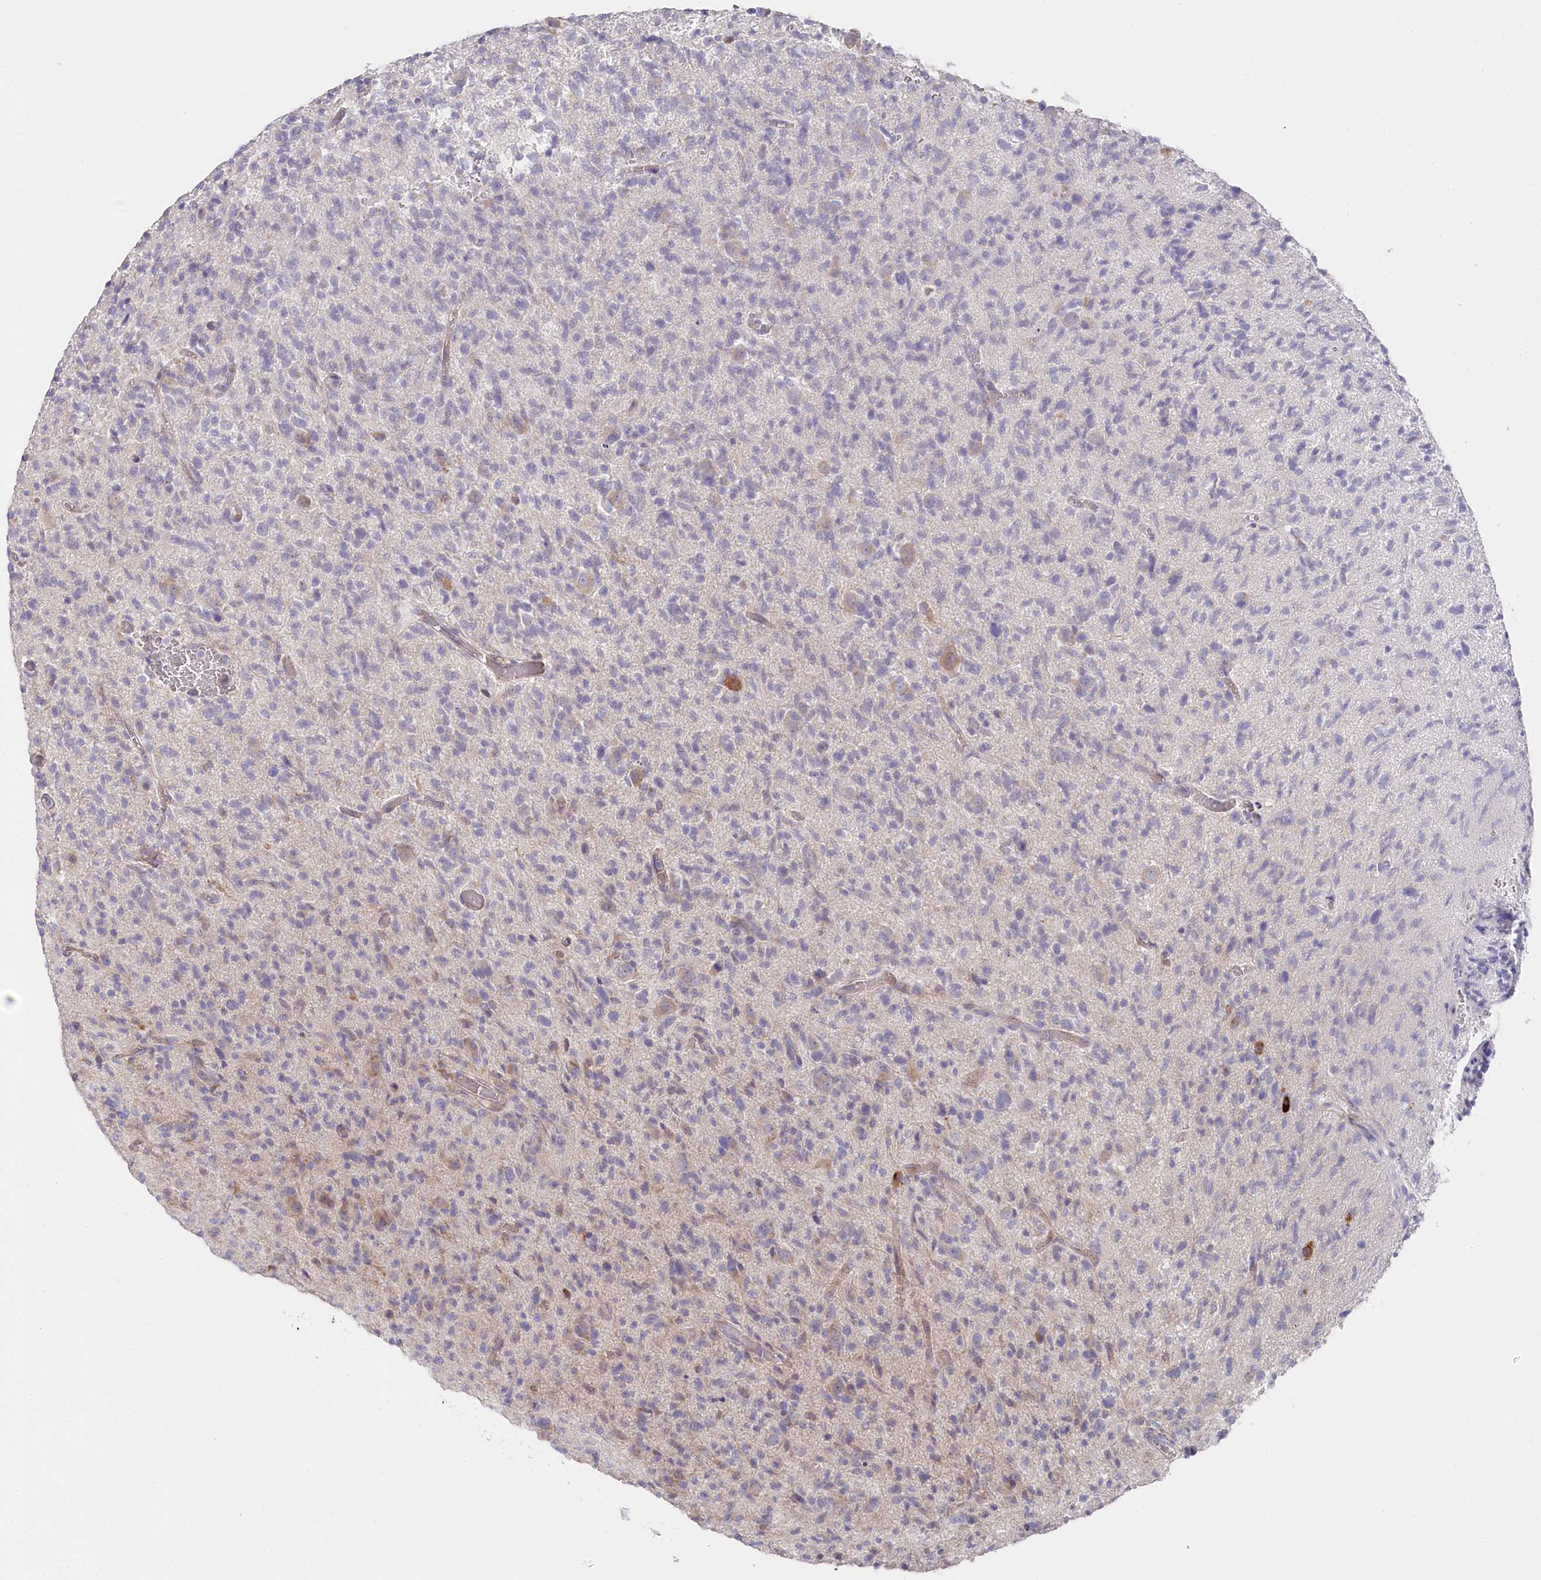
{"staining": {"intensity": "negative", "quantity": "none", "location": "none"}, "tissue": "glioma", "cell_type": "Tumor cells", "image_type": "cancer", "snomed": [{"axis": "morphology", "description": "Glioma, malignant, High grade"}, {"axis": "topography", "description": "Brain"}], "caption": "There is no significant expression in tumor cells of glioma. Brightfield microscopy of IHC stained with DAB (3,3'-diaminobenzidine) (brown) and hematoxylin (blue), captured at high magnification.", "gene": "POGLUT1", "patient": {"sex": "female", "age": 57}}